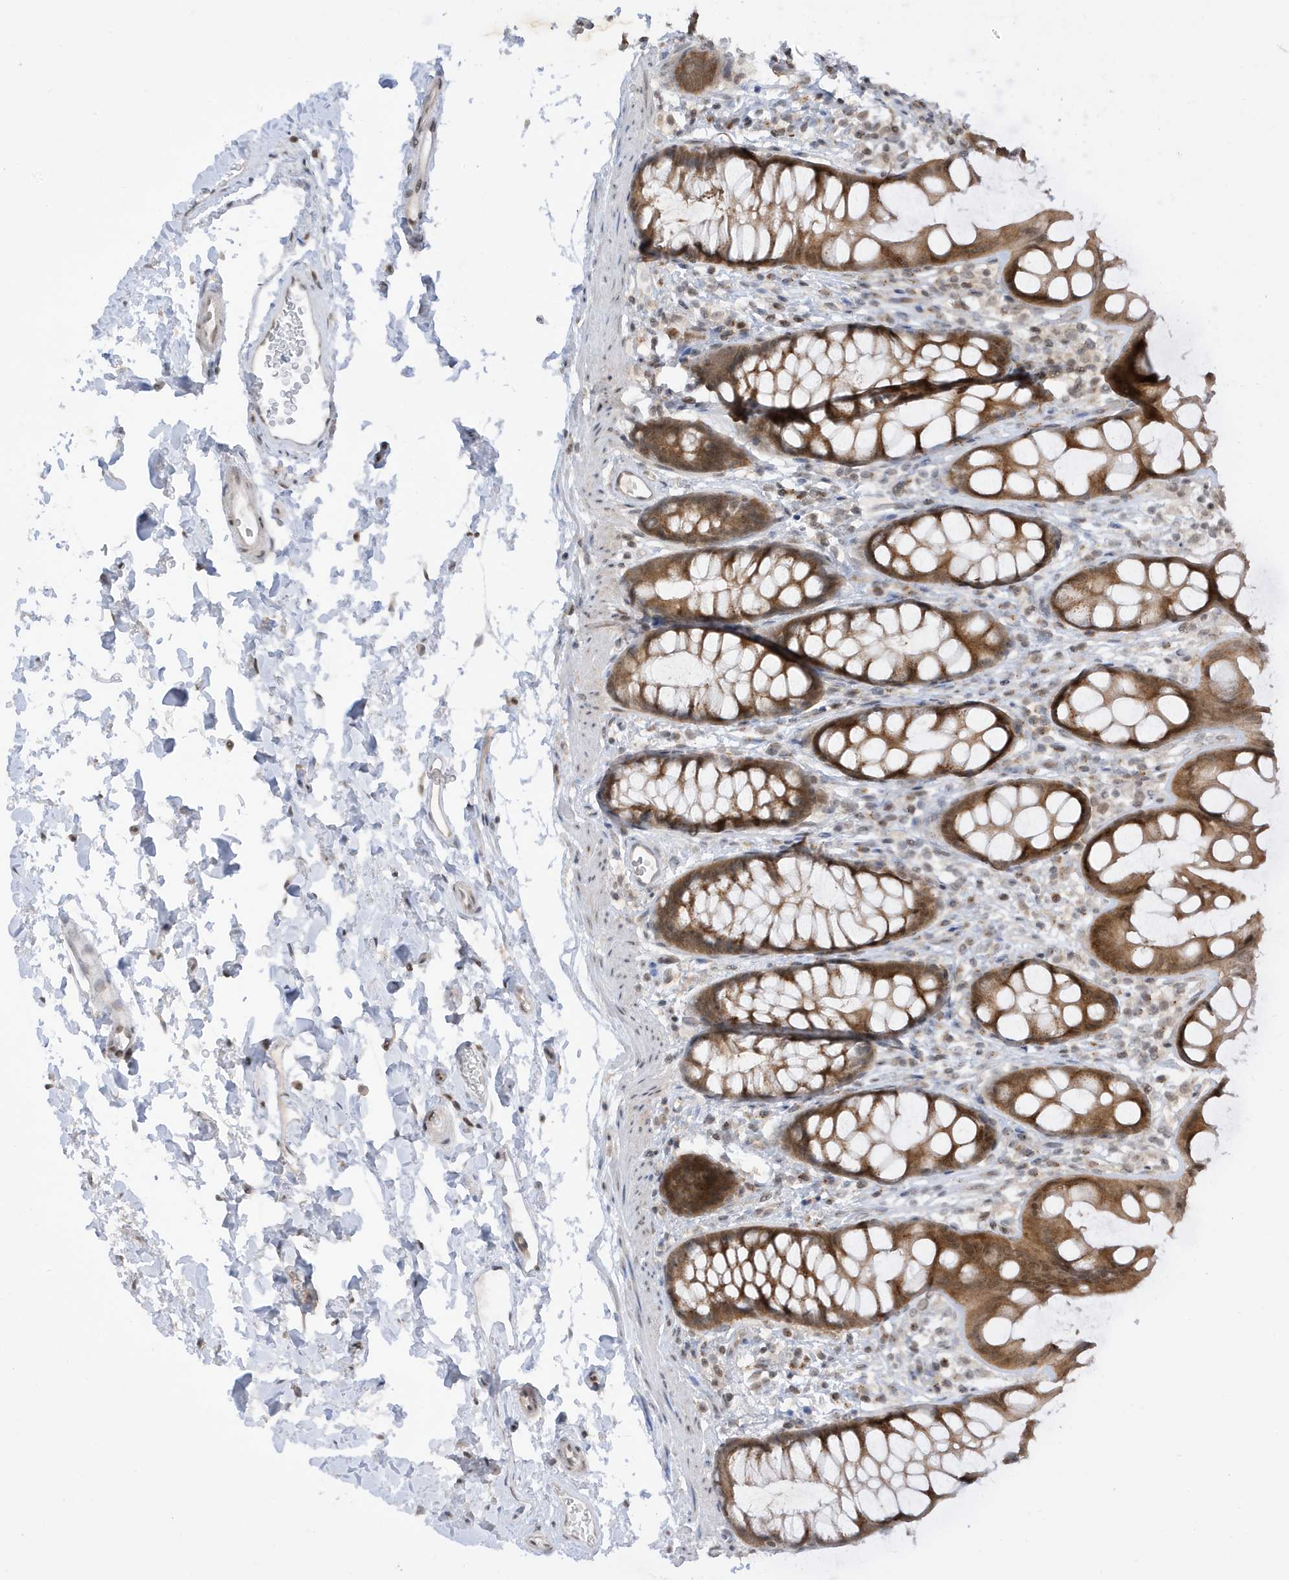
{"staining": {"intensity": "moderate", "quantity": ">75%", "location": "cytoplasmic/membranous,nuclear"}, "tissue": "rectum", "cell_type": "Glandular cells", "image_type": "normal", "snomed": [{"axis": "morphology", "description": "Normal tissue, NOS"}, {"axis": "topography", "description": "Rectum"}], "caption": "IHC of normal rectum displays medium levels of moderate cytoplasmic/membranous,nuclear expression in approximately >75% of glandular cells. The protein of interest is shown in brown color, while the nuclei are stained blue.", "gene": "TAB3", "patient": {"sex": "female", "age": 65}}